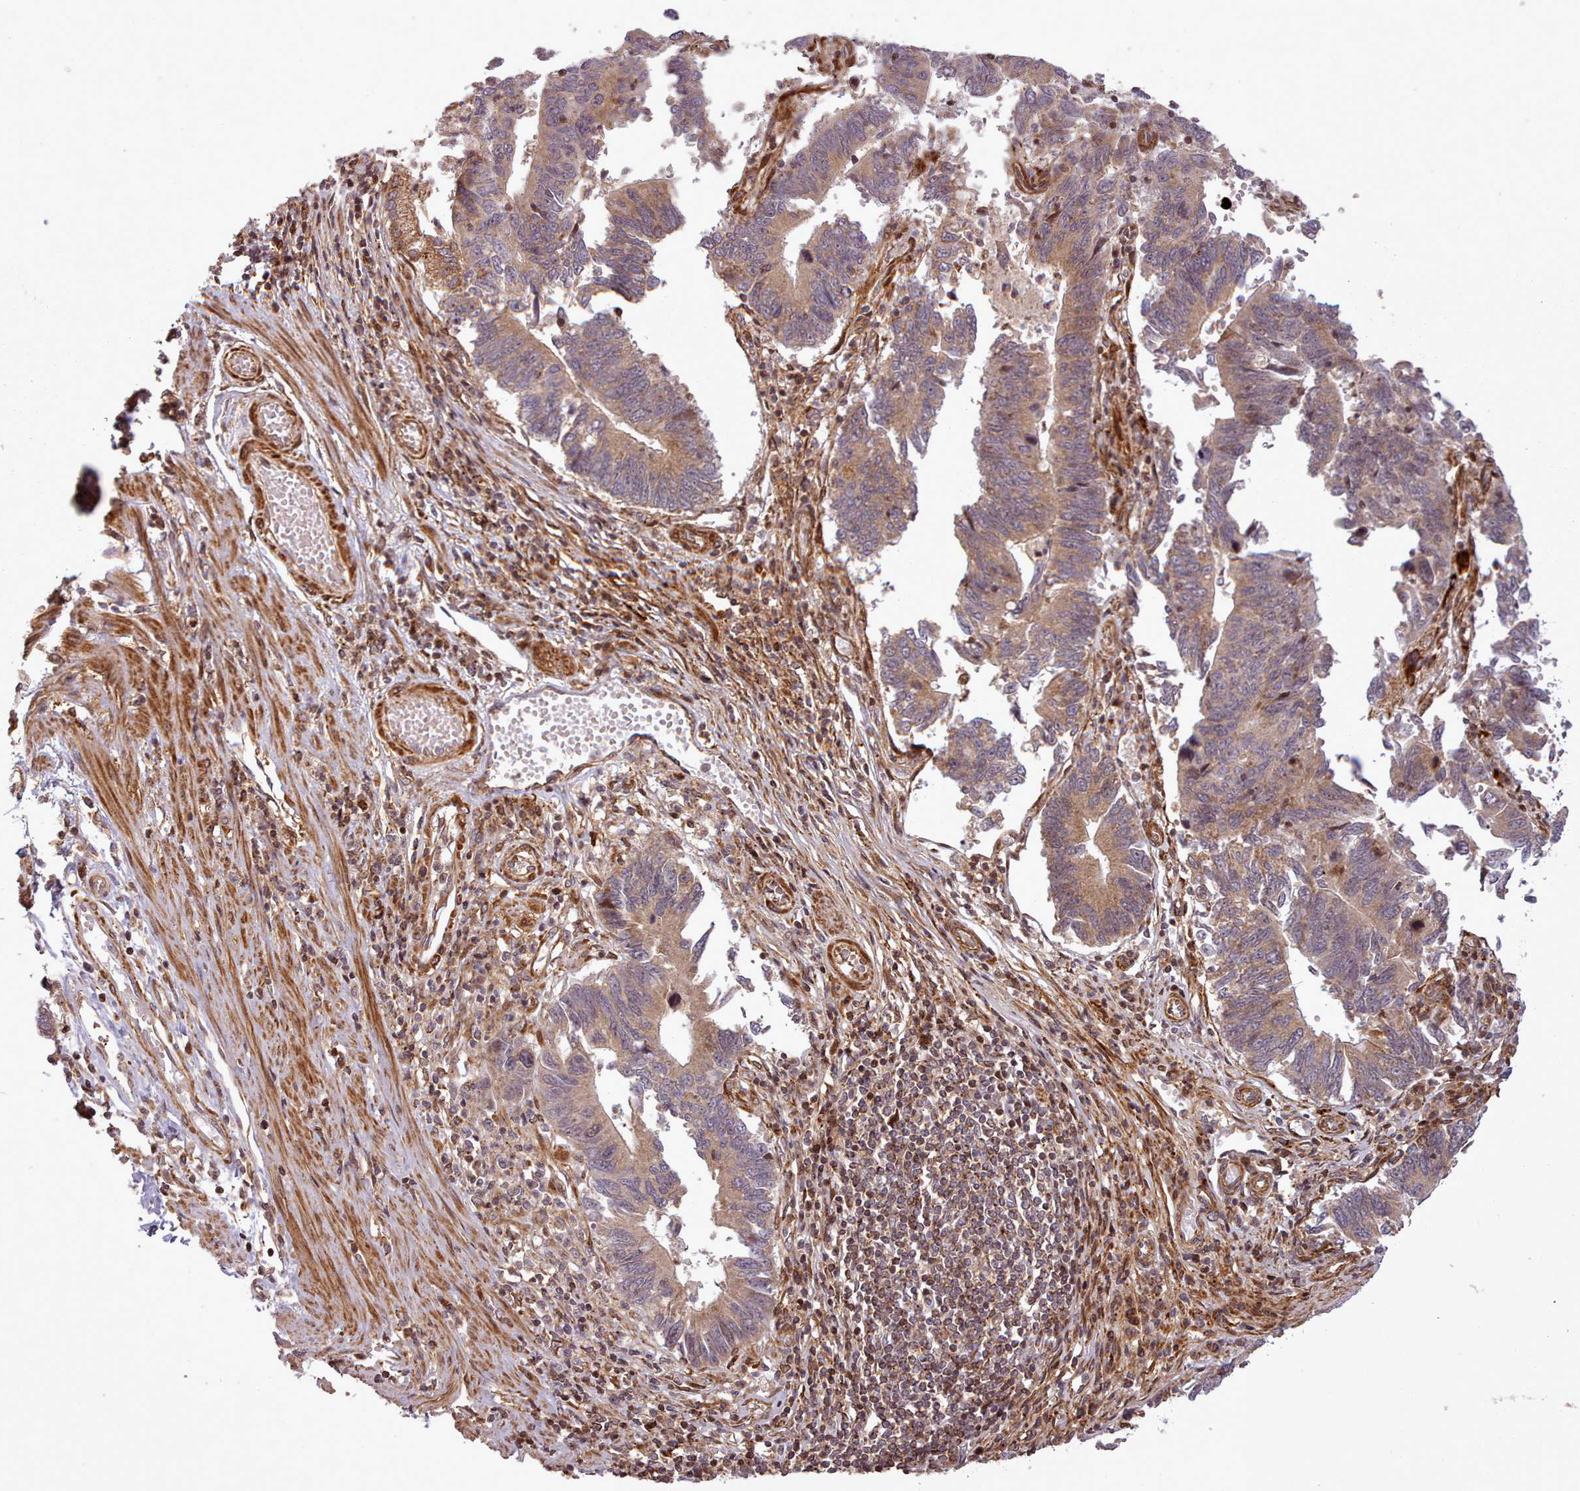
{"staining": {"intensity": "moderate", "quantity": ">75%", "location": "cytoplasmic/membranous"}, "tissue": "stomach cancer", "cell_type": "Tumor cells", "image_type": "cancer", "snomed": [{"axis": "morphology", "description": "Adenocarcinoma, NOS"}, {"axis": "topography", "description": "Stomach"}], "caption": "Stomach cancer stained with a protein marker reveals moderate staining in tumor cells.", "gene": "NLRP7", "patient": {"sex": "male", "age": 59}}